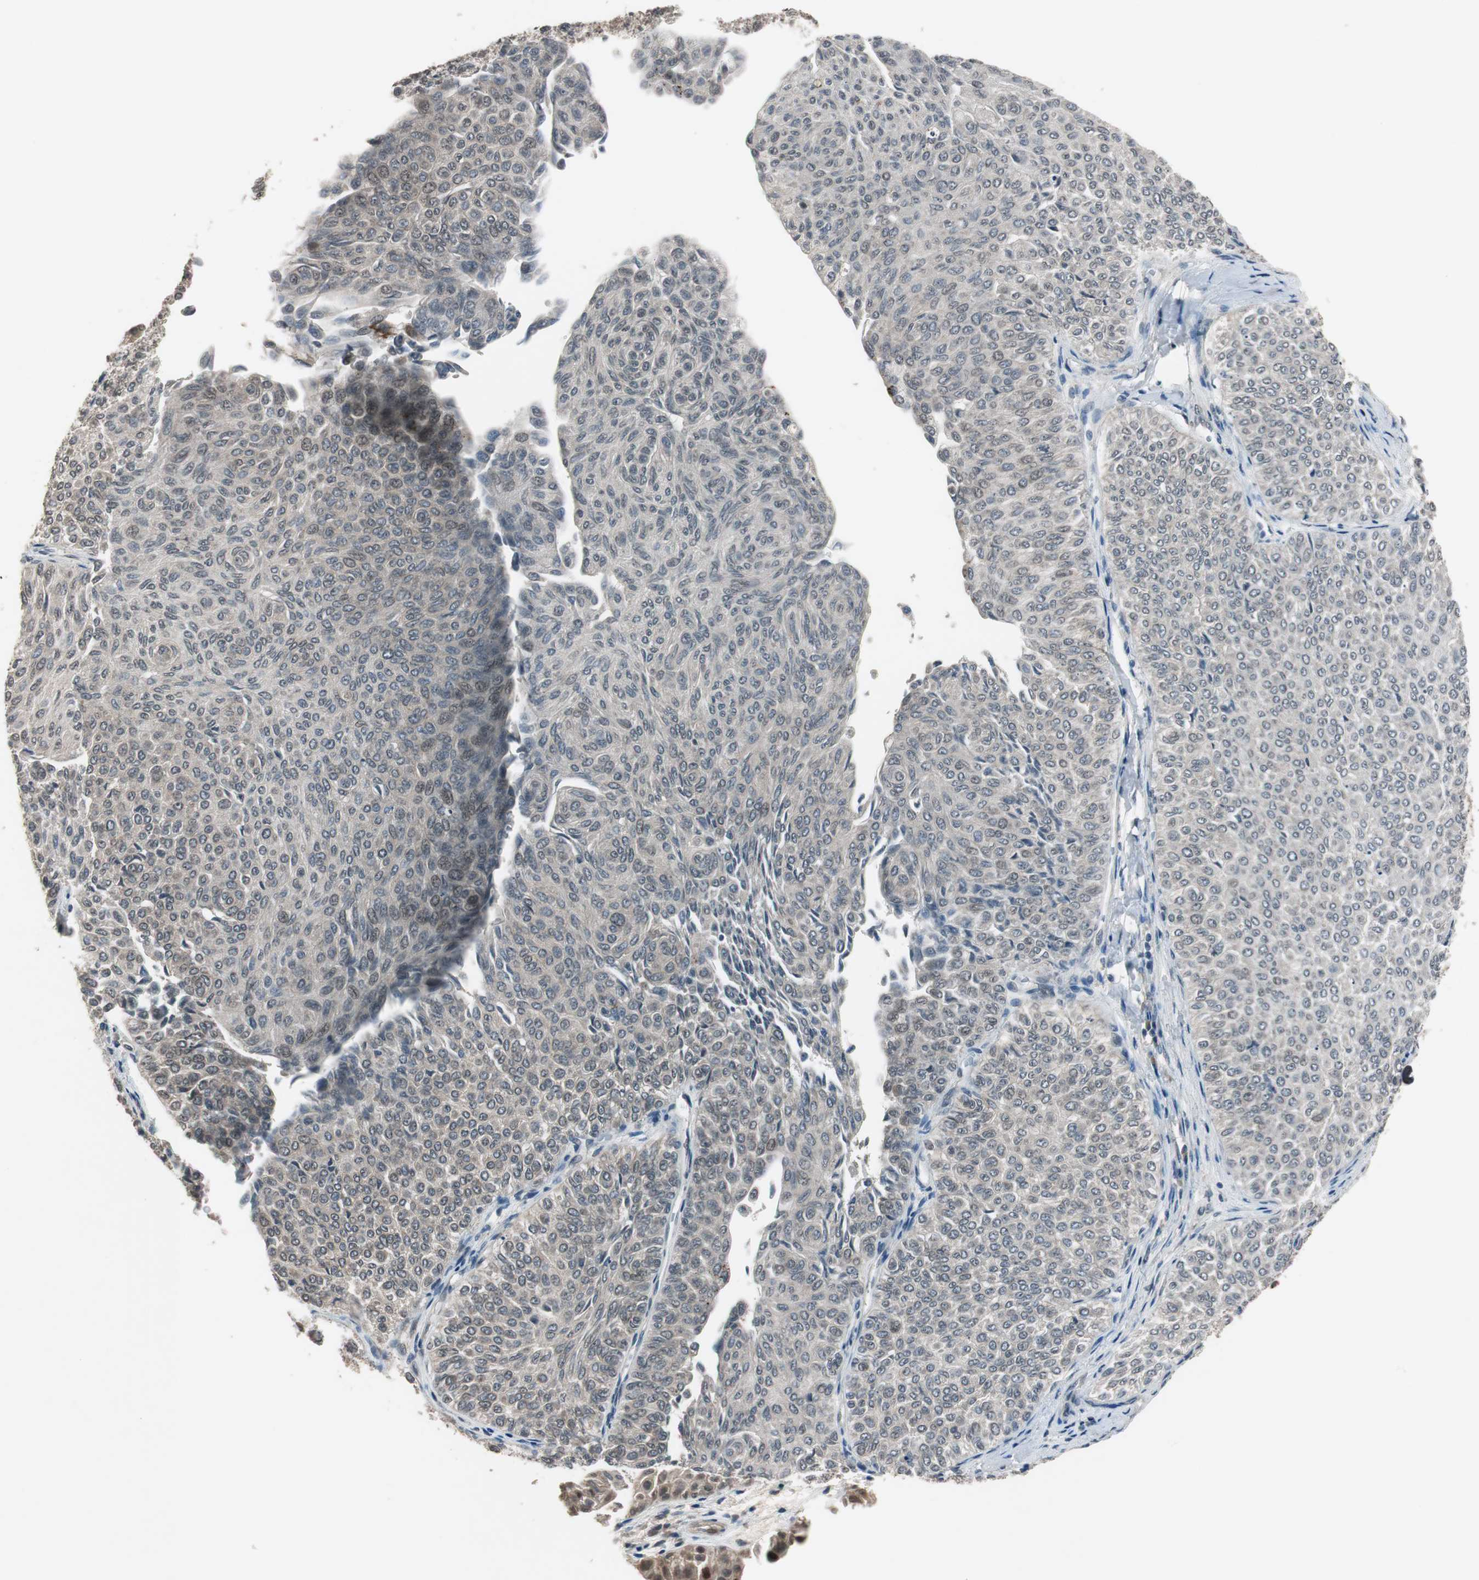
{"staining": {"intensity": "weak", "quantity": "<25%", "location": "cytoplasmic/membranous"}, "tissue": "urothelial cancer", "cell_type": "Tumor cells", "image_type": "cancer", "snomed": [{"axis": "morphology", "description": "Urothelial carcinoma, Low grade"}, {"axis": "topography", "description": "Urinary bladder"}], "caption": "Human urothelial cancer stained for a protein using immunohistochemistry shows no staining in tumor cells.", "gene": "BOLA1", "patient": {"sex": "male", "age": 78}}